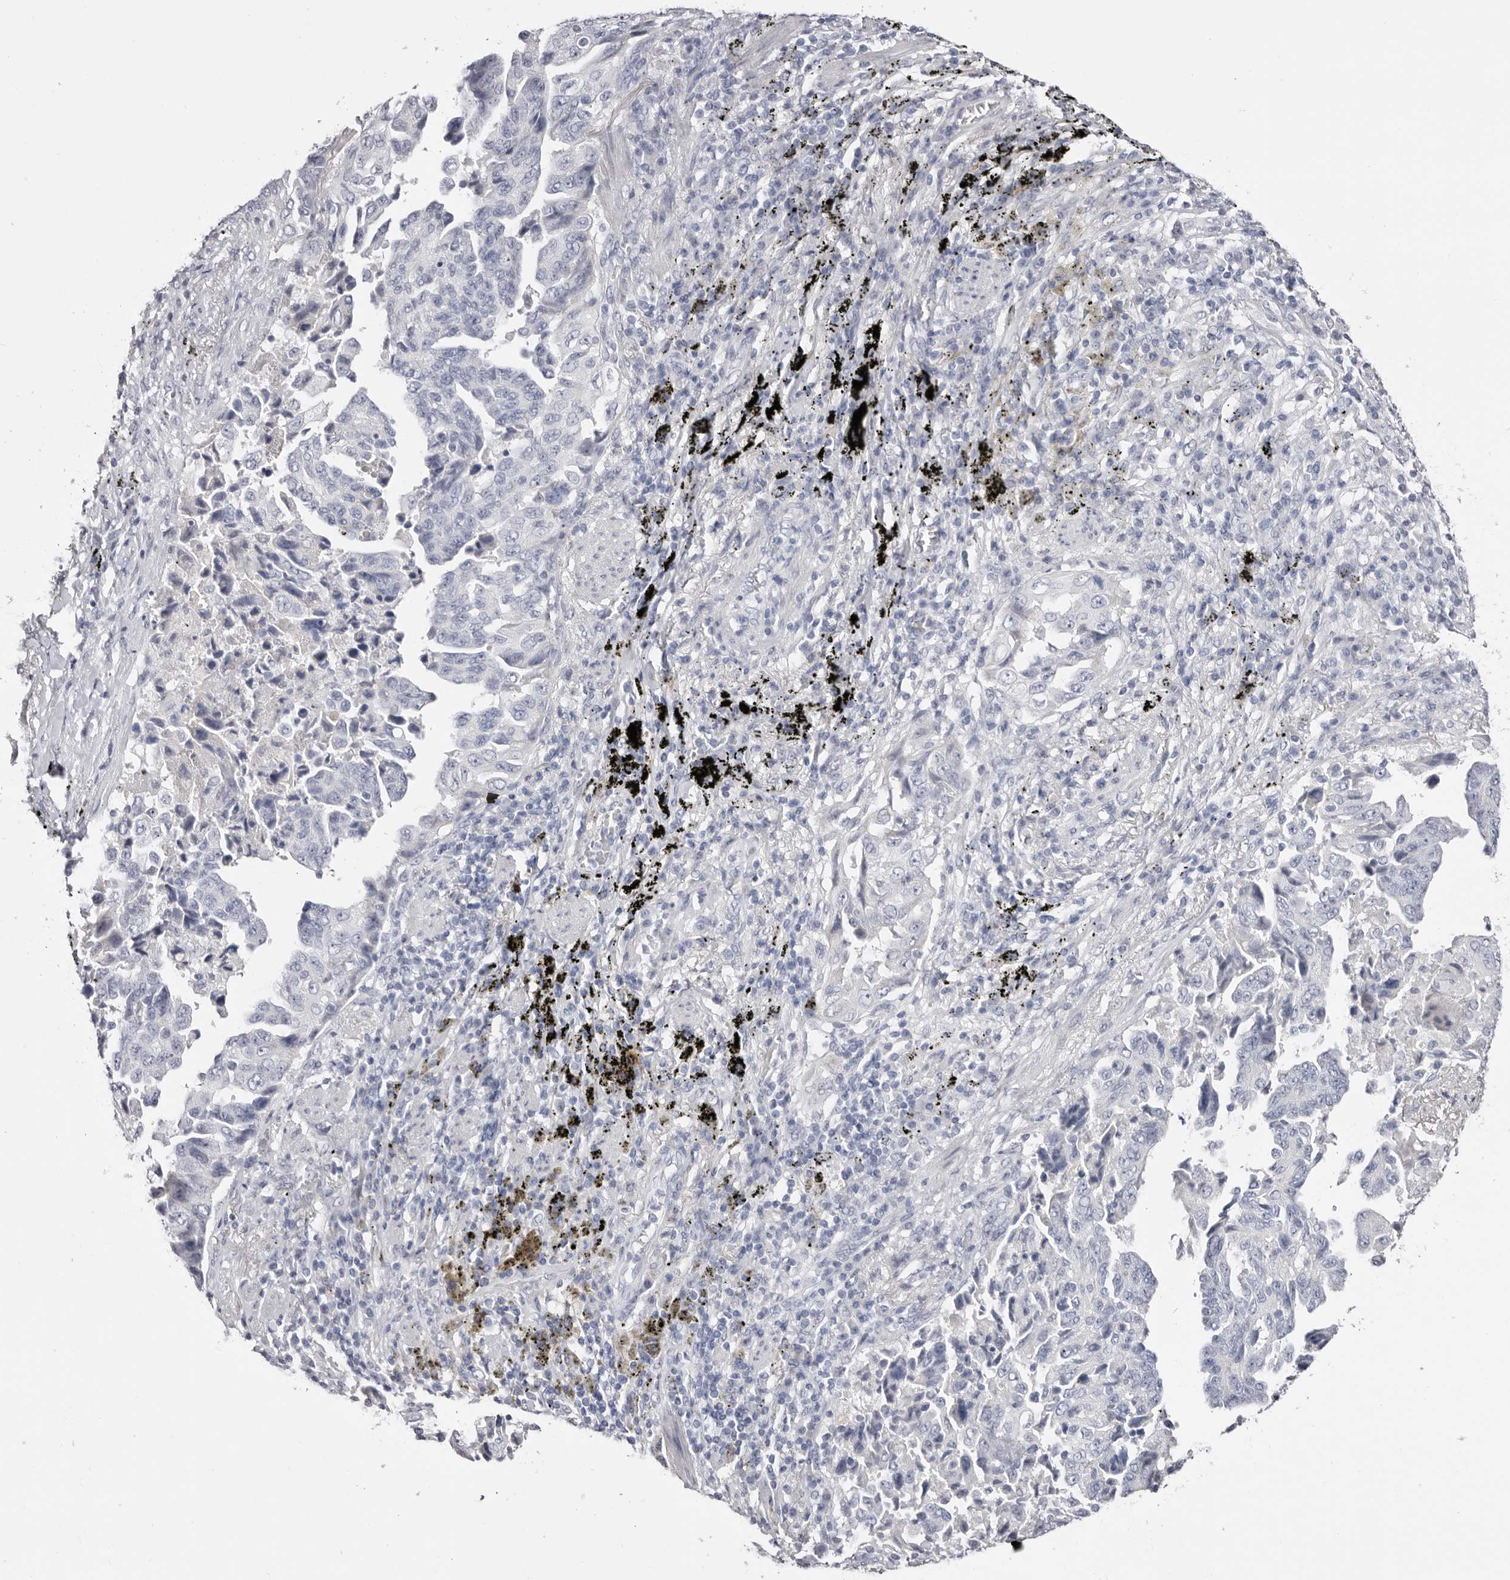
{"staining": {"intensity": "negative", "quantity": "none", "location": "none"}, "tissue": "lung cancer", "cell_type": "Tumor cells", "image_type": "cancer", "snomed": [{"axis": "morphology", "description": "Adenocarcinoma, NOS"}, {"axis": "topography", "description": "Lung"}], "caption": "Immunohistochemistry (IHC) histopathology image of human adenocarcinoma (lung) stained for a protein (brown), which exhibits no positivity in tumor cells.", "gene": "AKNAD1", "patient": {"sex": "female", "age": 51}}